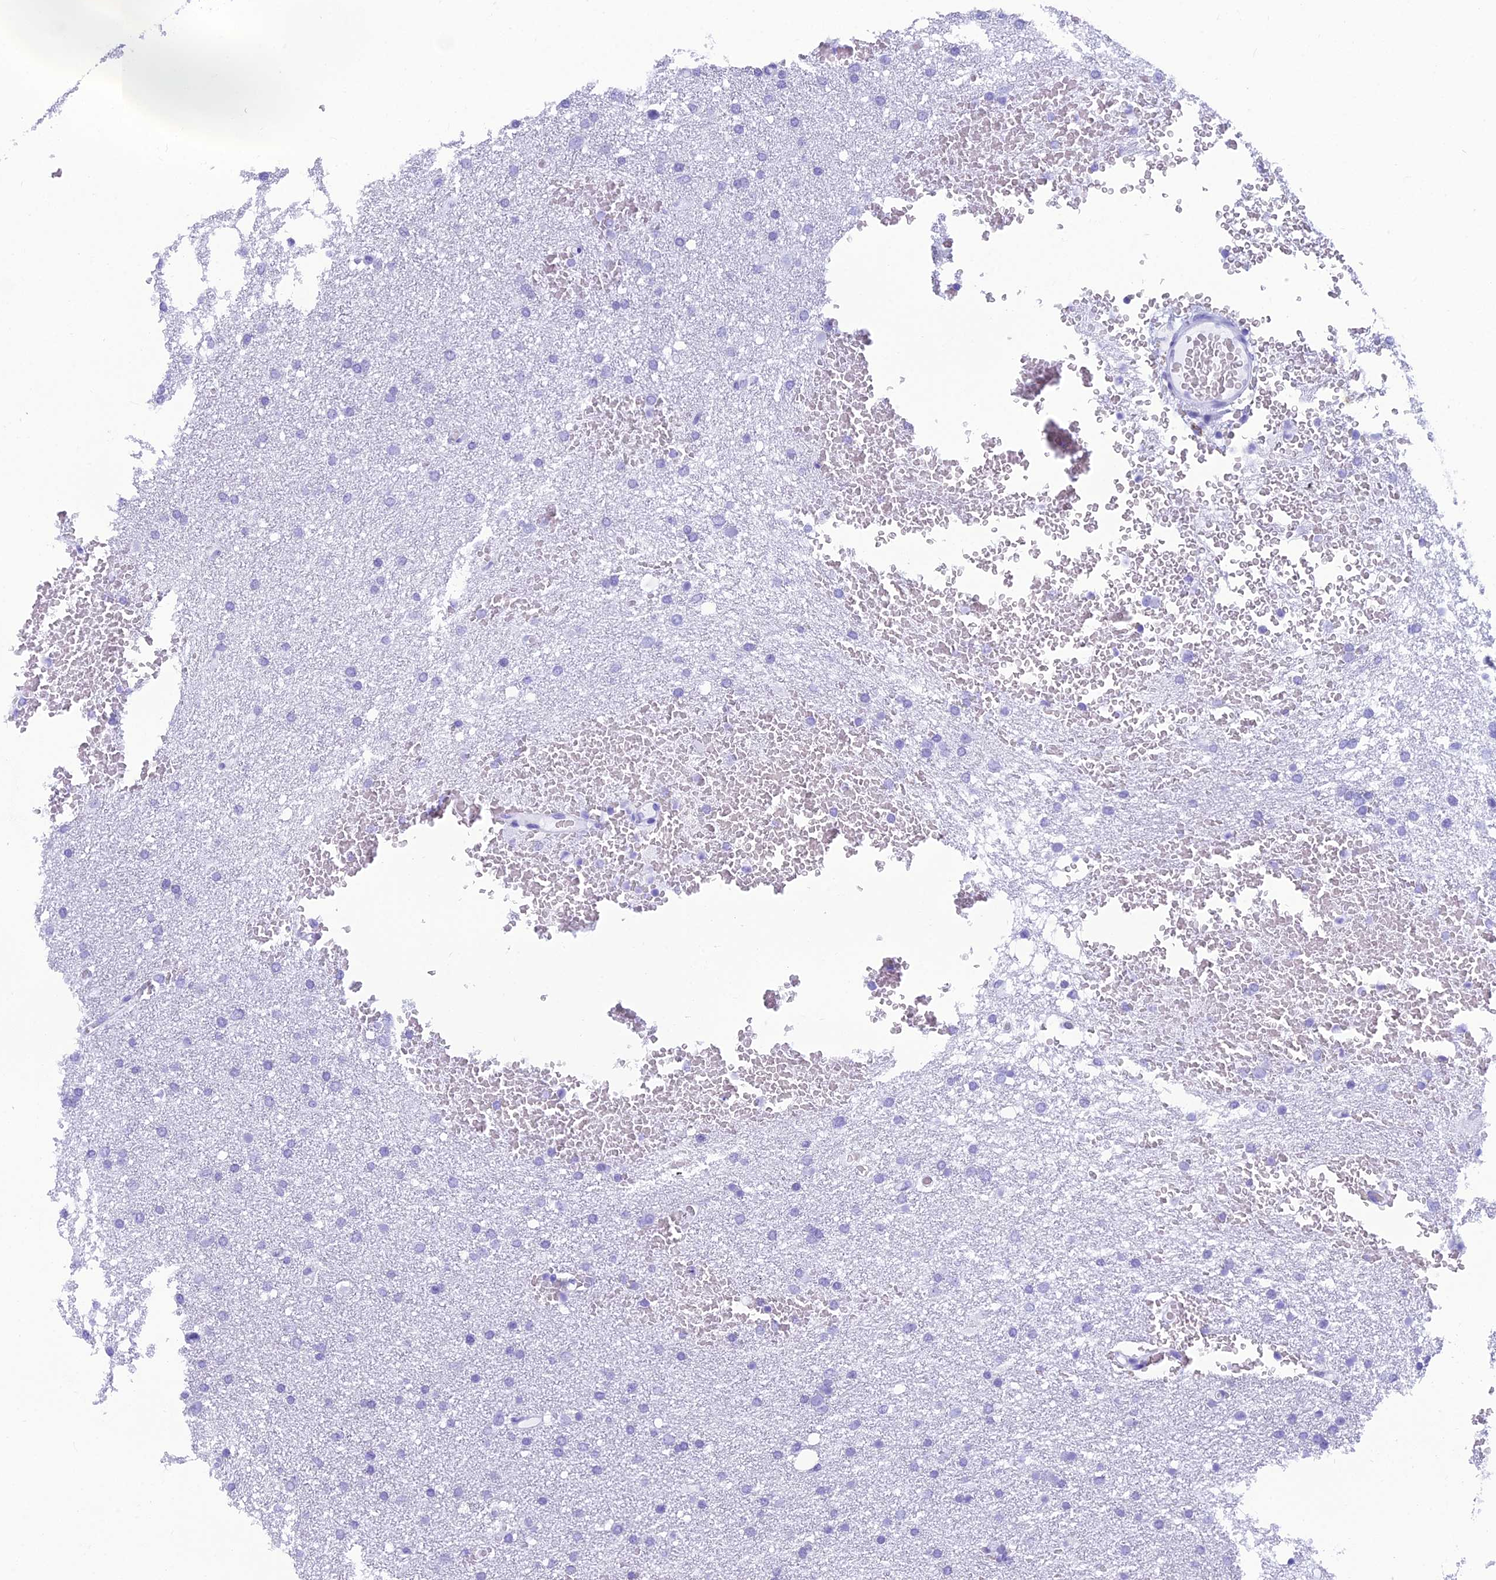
{"staining": {"intensity": "negative", "quantity": "none", "location": "none"}, "tissue": "glioma", "cell_type": "Tumor cells", "image_type": "cancer", "snomed": [{"axis": "morphology", "description": "Glioma, malignant, High grade"}, {"axis": "topography", "description": "Cerebral cortex"}], "caption": "This photomicrograph is of high-grade glioma (malignant) stained with immunohistochemistry (IHC) to label a protein in brown with the nuclei are counter-stained blue. There is no expression in tumor cells. (DAB (3,3'-diaminobenzidine) immunohistochemistry (IHC), high magnification).", "gene": "GRWD1", "patient": {"sex": "female", "age": 36}}